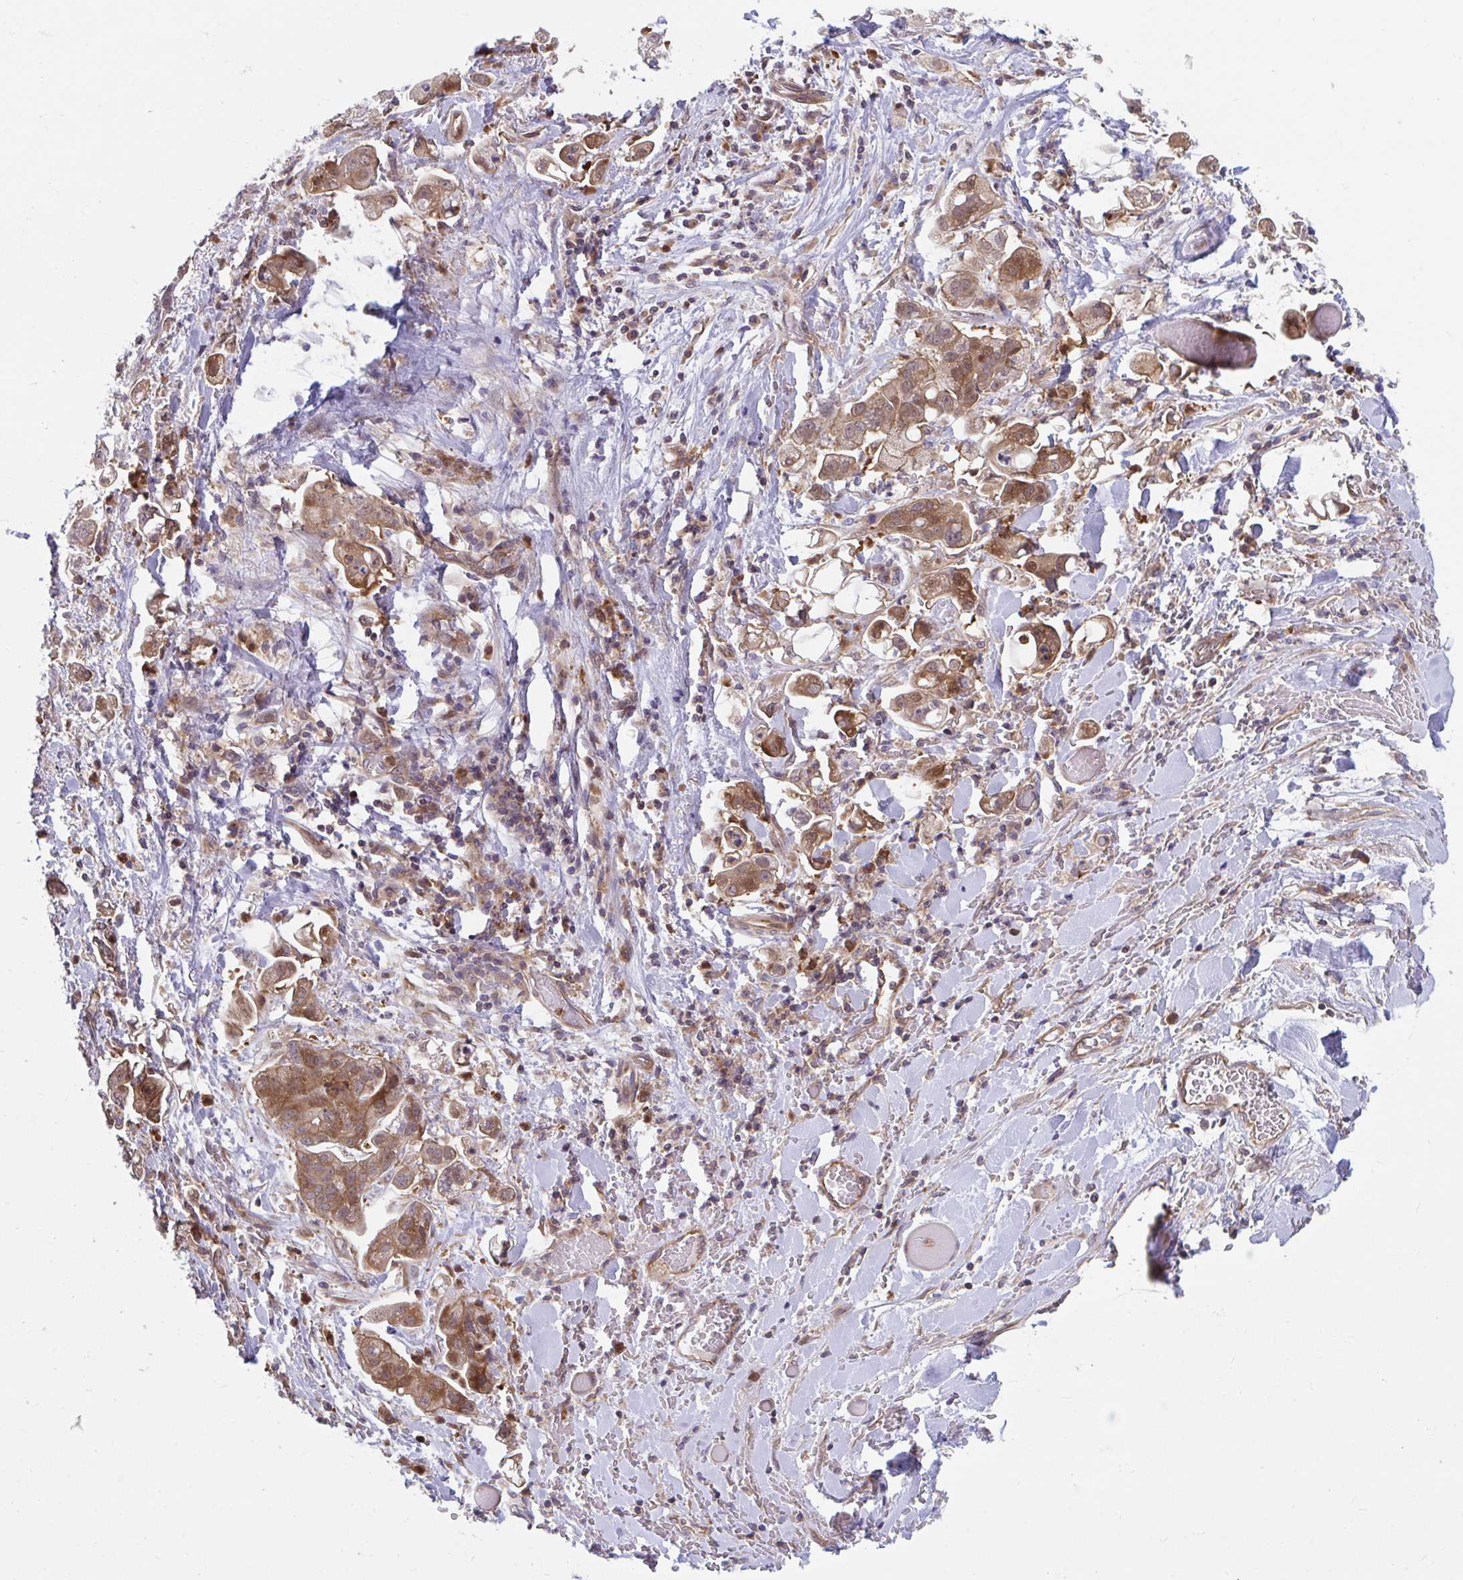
{"staining": {"intensity": "moderate", "quantity": ">75%", "location": "cytoplasmic/membranous,nuclear"}, "tissue": "stomach cancer", "cell_type": "Tumor cells", "image_type": "cancer", "snomed": [{"axis": "morphology", "description": "Adenocarcinoma, NOS"}, {"axis": "topography", "description": "Stomach"}], "caption": "Immunohistochemistry image of neoplastic tissue: human stomach cancer stained using IHC shows medium levels of moderate protein expression localized specifically in the cytoplasmic/membranous and nuclear of tumor cells, appearing as a cytoplasmic/membranous and nuclear brown color.", "gene": "LMNTD2", "patient": {"sex": "male", "age": 62}}